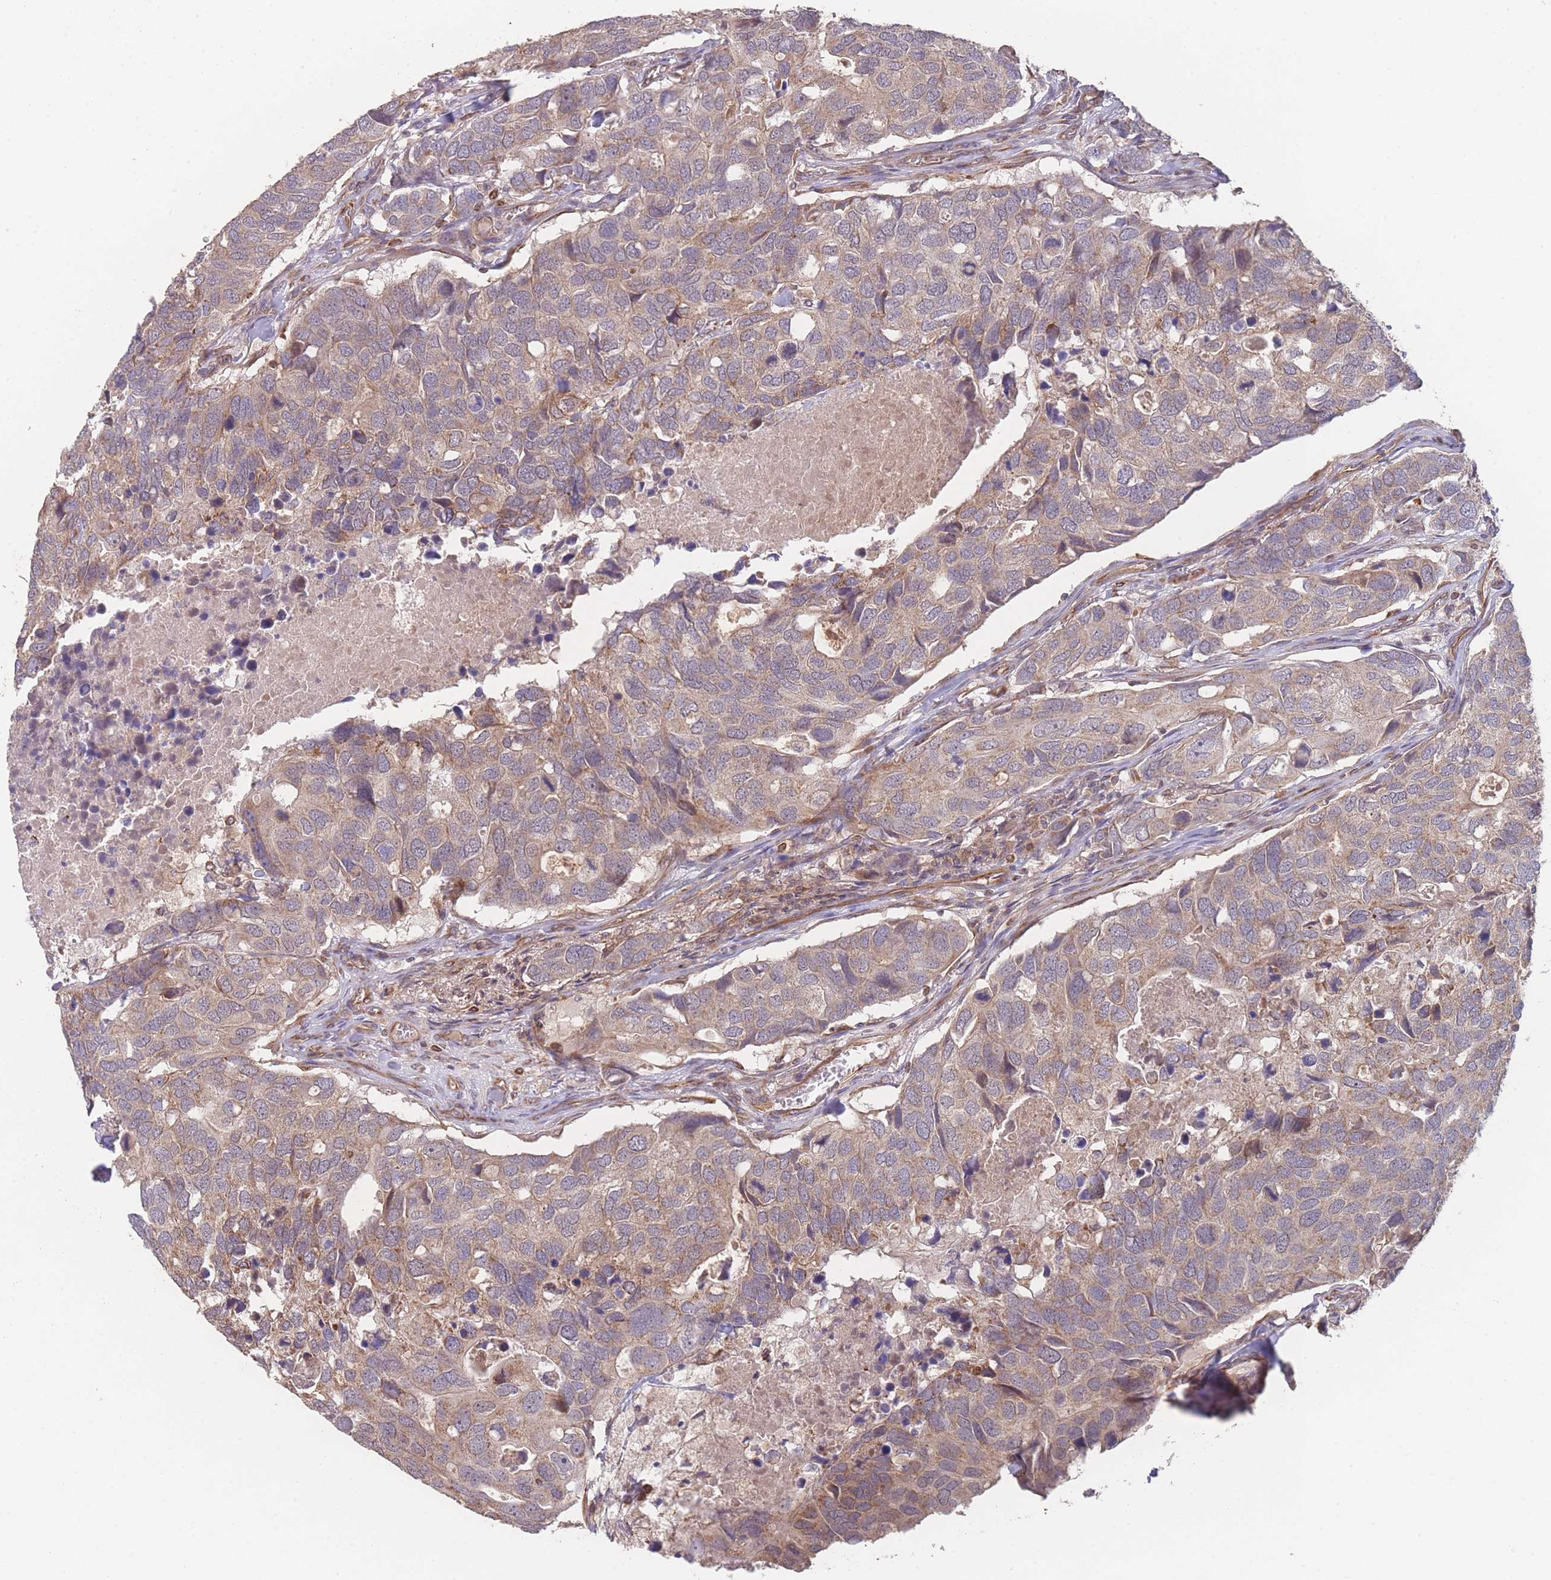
{"staining": {"intensity": "weak", "quantity": "25%-75%", "location": "cytoplasmic/membranous"}, "tissue": "breast cancer", "cell_type": "Tumor cells", "image_type": "cancer", "snomed": [{"axis": "morphology", "description": "Duct carcinoma"}, {"axis": "topography", "description": "Breast"}], "caption": "Immunohistochemistry (IHC) photomicrograph of neoplastic tissue: human breast infiltrating ductal carcinoma stained using immunohistochemistry (IHC) displays low levels of weak protein expression localized specifically in the cytoplasmic/membranous of tumor cells, appearing as a cytoplasmic/membranous brown color.", "gene": "PXMP4", "patient": {"sex": "female", "age": 83}}